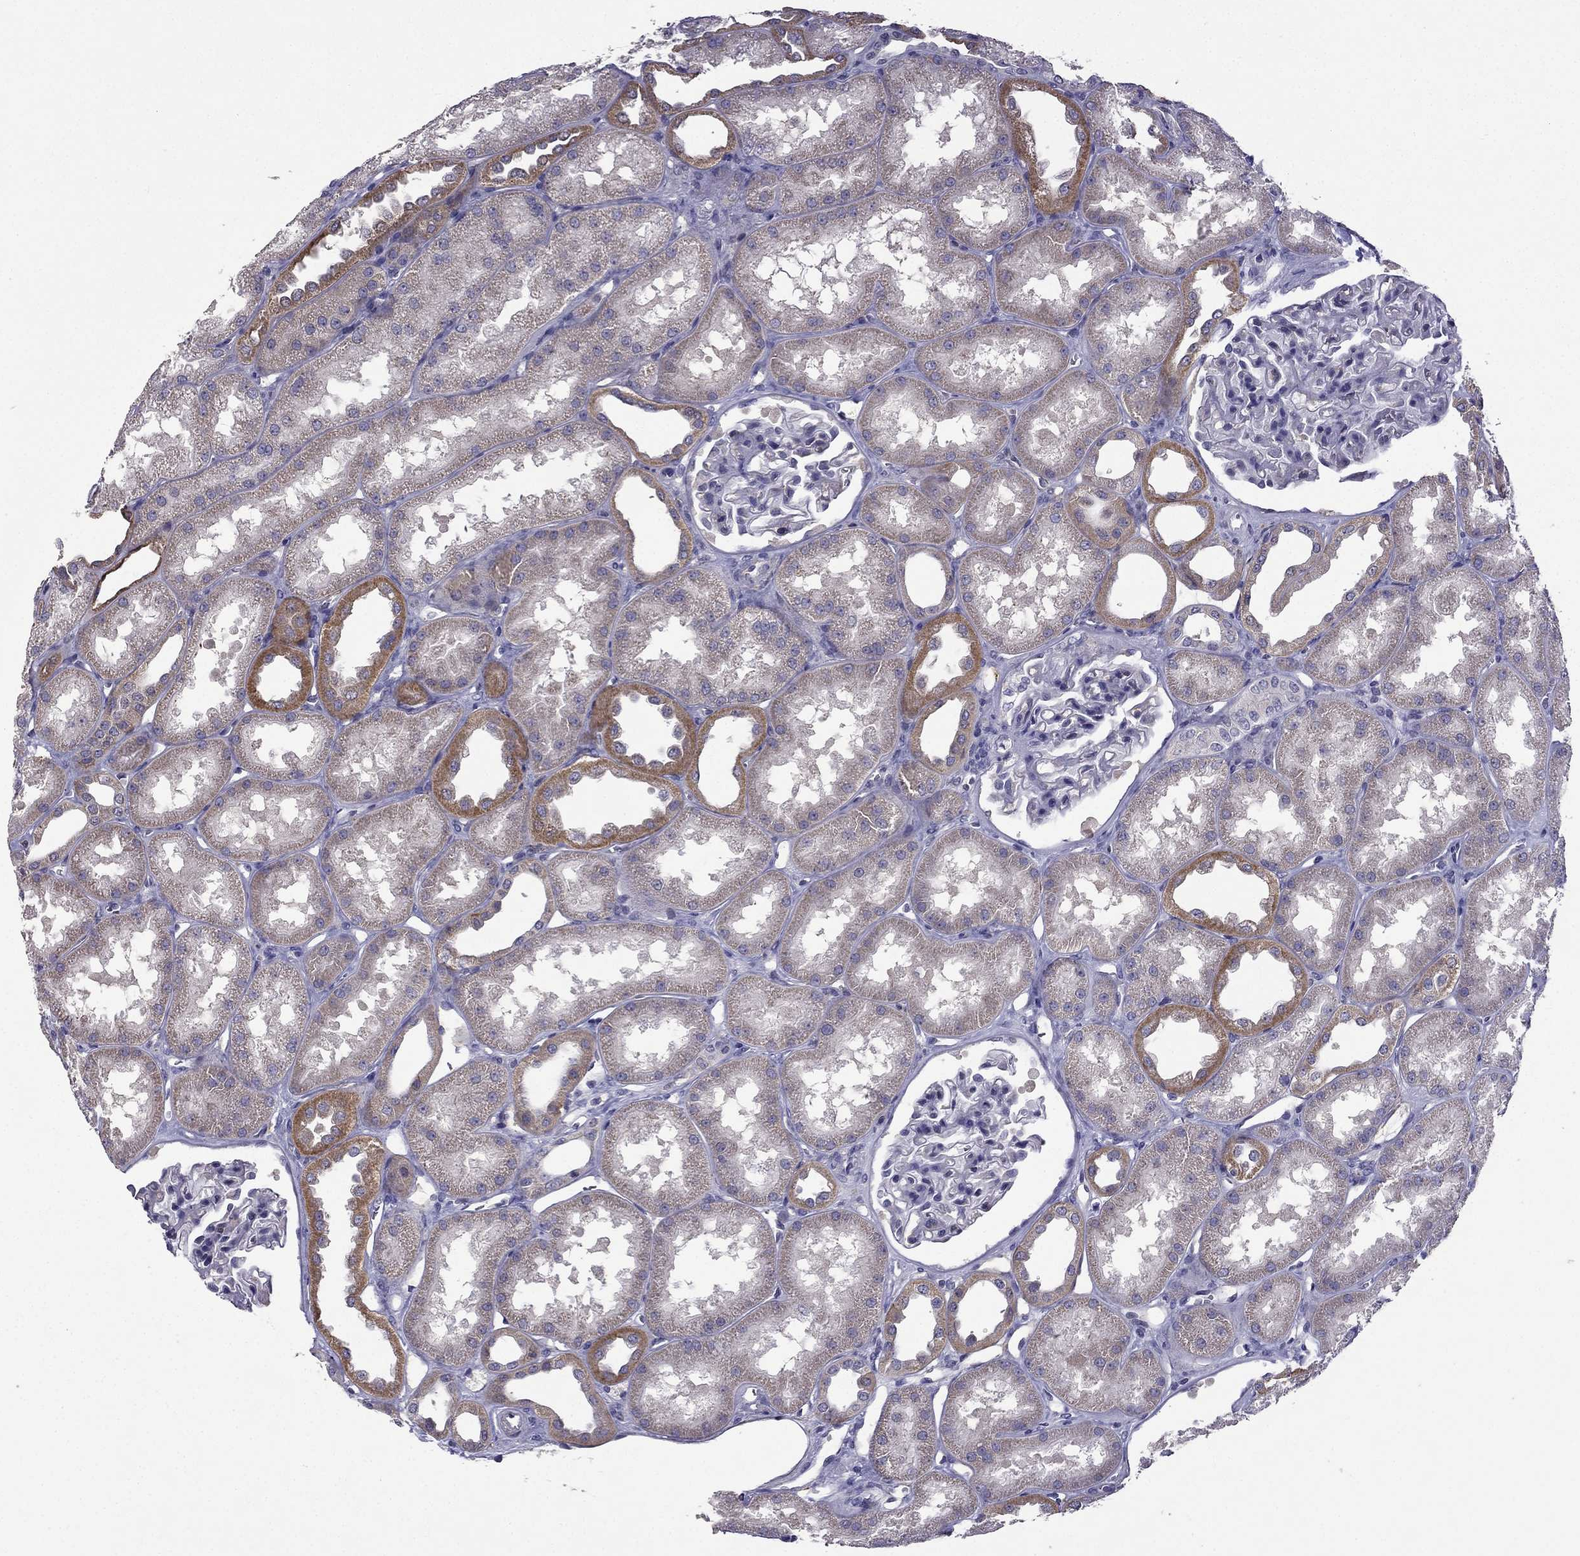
{"staining": {"intensity": "negative", "quantity": "none", "location": "none"}, "tissue": "kidney", "cell_type": "Cells in glomeruli", "image_type": "normal", "snomed": [{"axis": "morphology", "description": "Normal tissue, NOS"}, {"axis": "topography", "description": "Kidney"}], "caption": "High magnification brightfield microscopy of unremarkable kidney stained with DAB (brown) and counterstained with hematoxylin (blue): cells in glomeruli show no significant positivity.", "gene": "SLC6A2", "patient": {"sex": "male", "age": 61}}